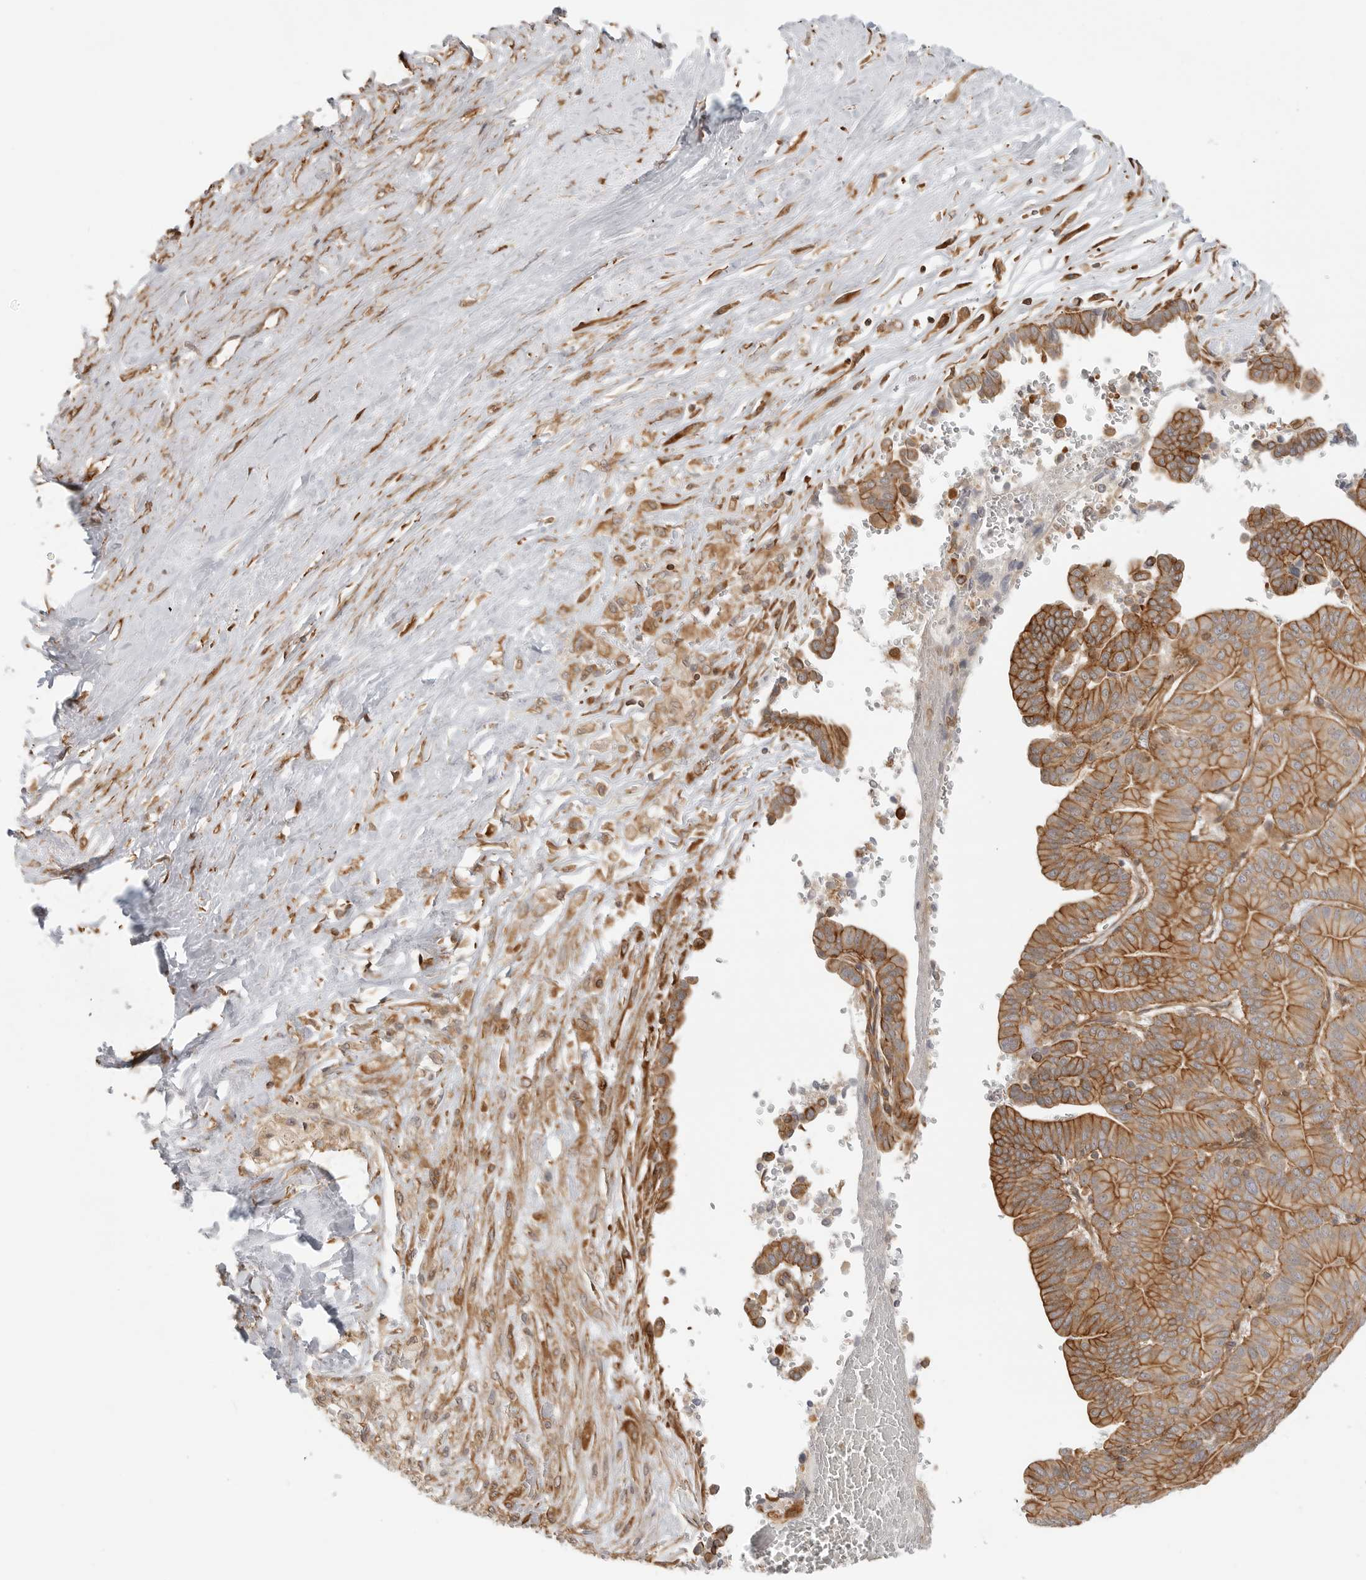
{"staining": {"intensity": "moderate", "quantity": ">75%", "location": "cytoplasmic/membranous"}, "tissue": "liver cancer", "cell_type": "Tumor cells", "image_type": "cancer", "snomed": [{"axis": "morphology", "description": "Cholangiocarcinoma"}, {"axis": "topography", "description": "Liver"}], "caption": "Immunohistochemical staining of human liver cancer (cholangiocarcinoma) displays medium levels of moderate cytoplasmic/membranous staining in approximately >75% of tumor cells.", "gene": "ATOH7", "patient": {"sex": "female", "age": 75}}